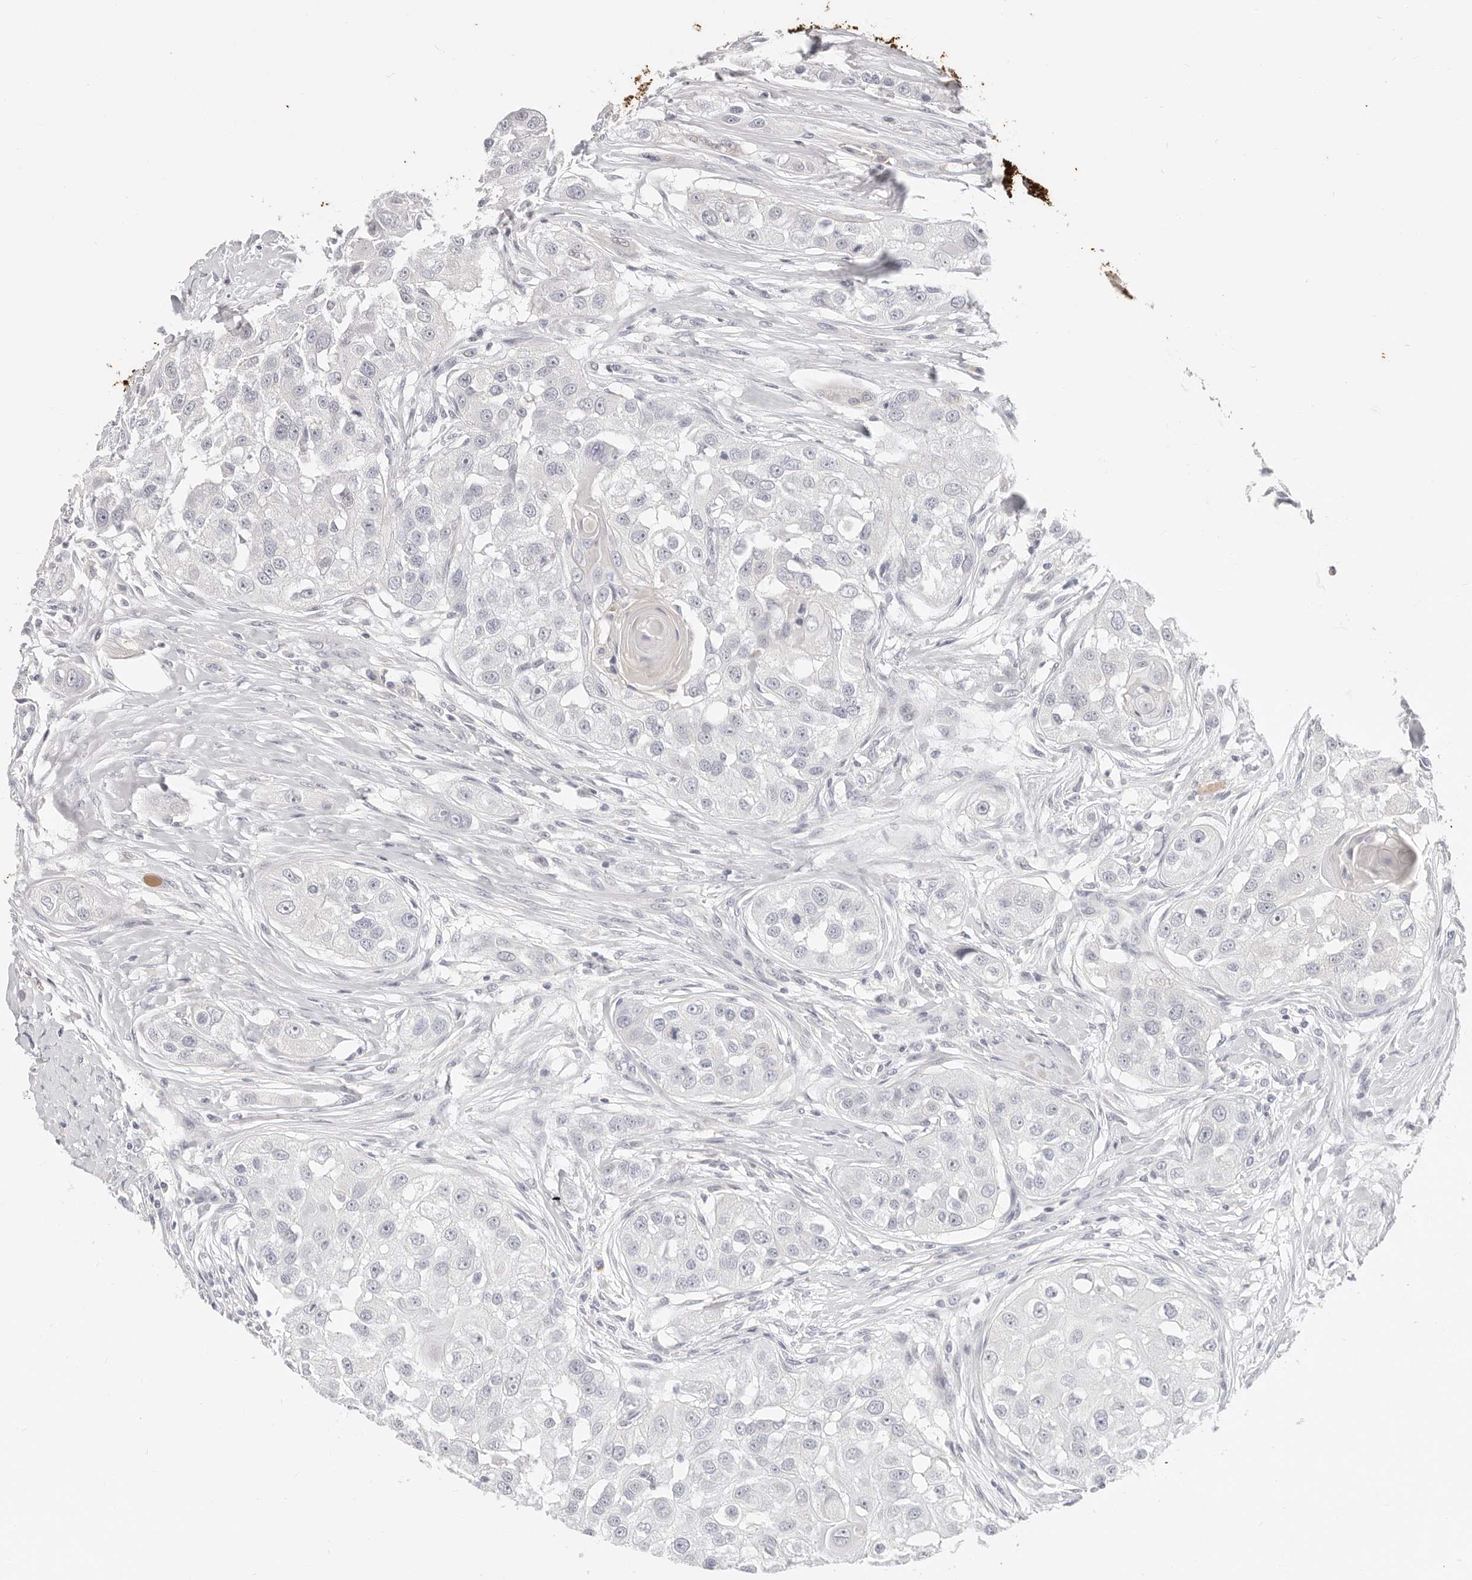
{"staining": {"intensity": "negative", "quantity": "none", "location": "none"}, "tissue": "head and neck cancer", "cell_type": "Tumor cells", "image_type": "cancer", "snomed": [{"axis": "morphology", "description": "Normal tissue, NOS"}, {"axis": "morphology", "description": "Squamous cell carcinoma, NOS"}, {"axis": "topography", "description": "Skeletal muscle"}, {"axis": "topography", "description": "Head-Neck"}], "caption": "Immunohistochemical staining of squamous cell carcinoma (head and neck) shows no significant staining in tumor cells.", "gene": "ASCL1", "patient": {"sex": "male", "age": 51}}